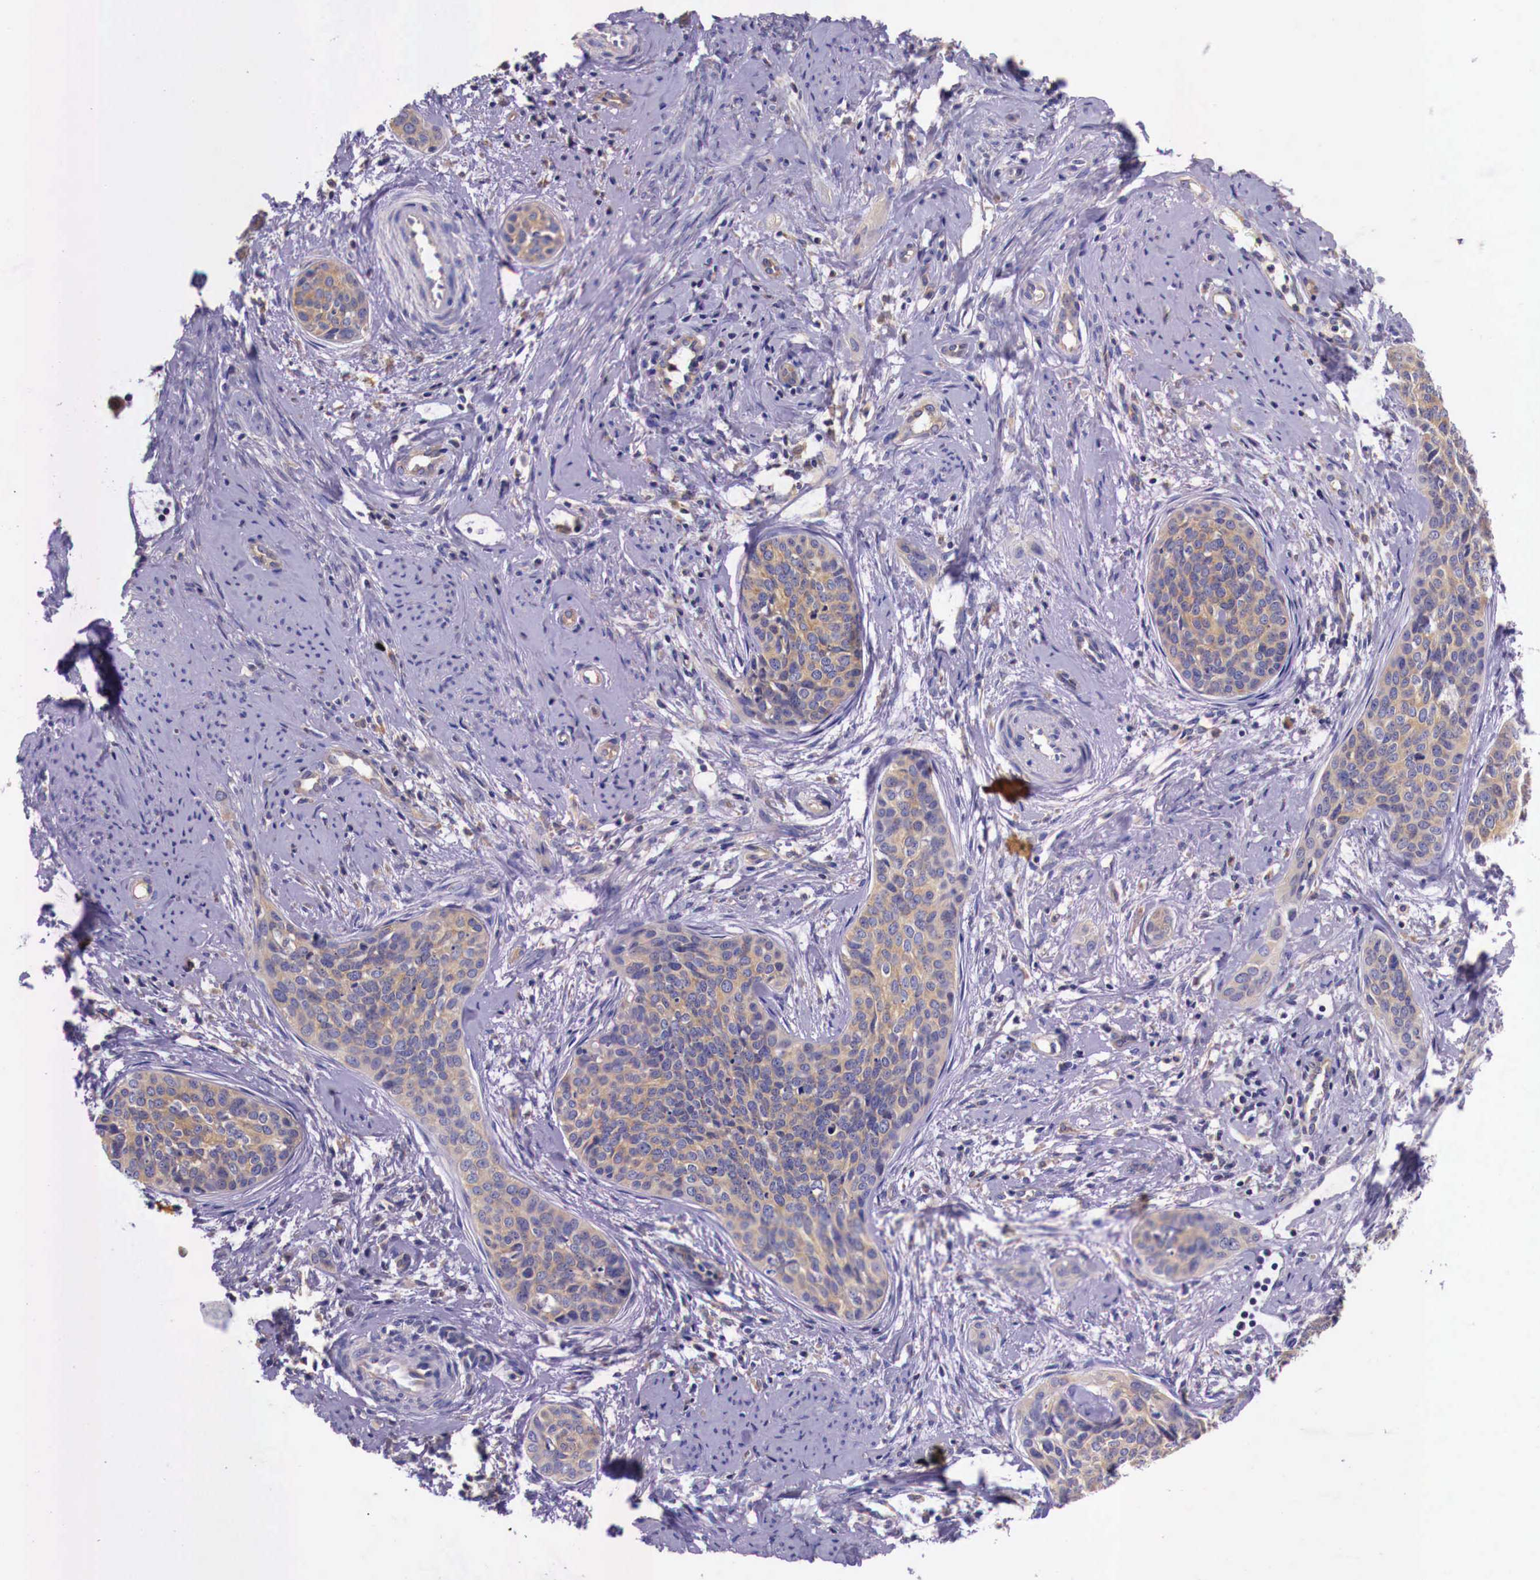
{"staining": {"intensity": "weak", "quantity": "25%-75%", "location": "cytoplasmic/membranous"}, "tissue": "cervical cancer", "cell_type": "Tumor cells", "image_type": "cancer", "snomed": [{"axis": "morphology", "description": "Squamous cell carcinoma, NOS"}, {"axis": "topography", "description": "Cervix"}], "caption": "Cervical cancer (squamous cell carcinoma) tissue shows weak cytoplasmic/membranous staining in approximately 25%-75% of tumor cells, visualized by immunohistochemistry.", "gene": "GRIPAP1", "patient": {"sex": "female", "age": 34}}